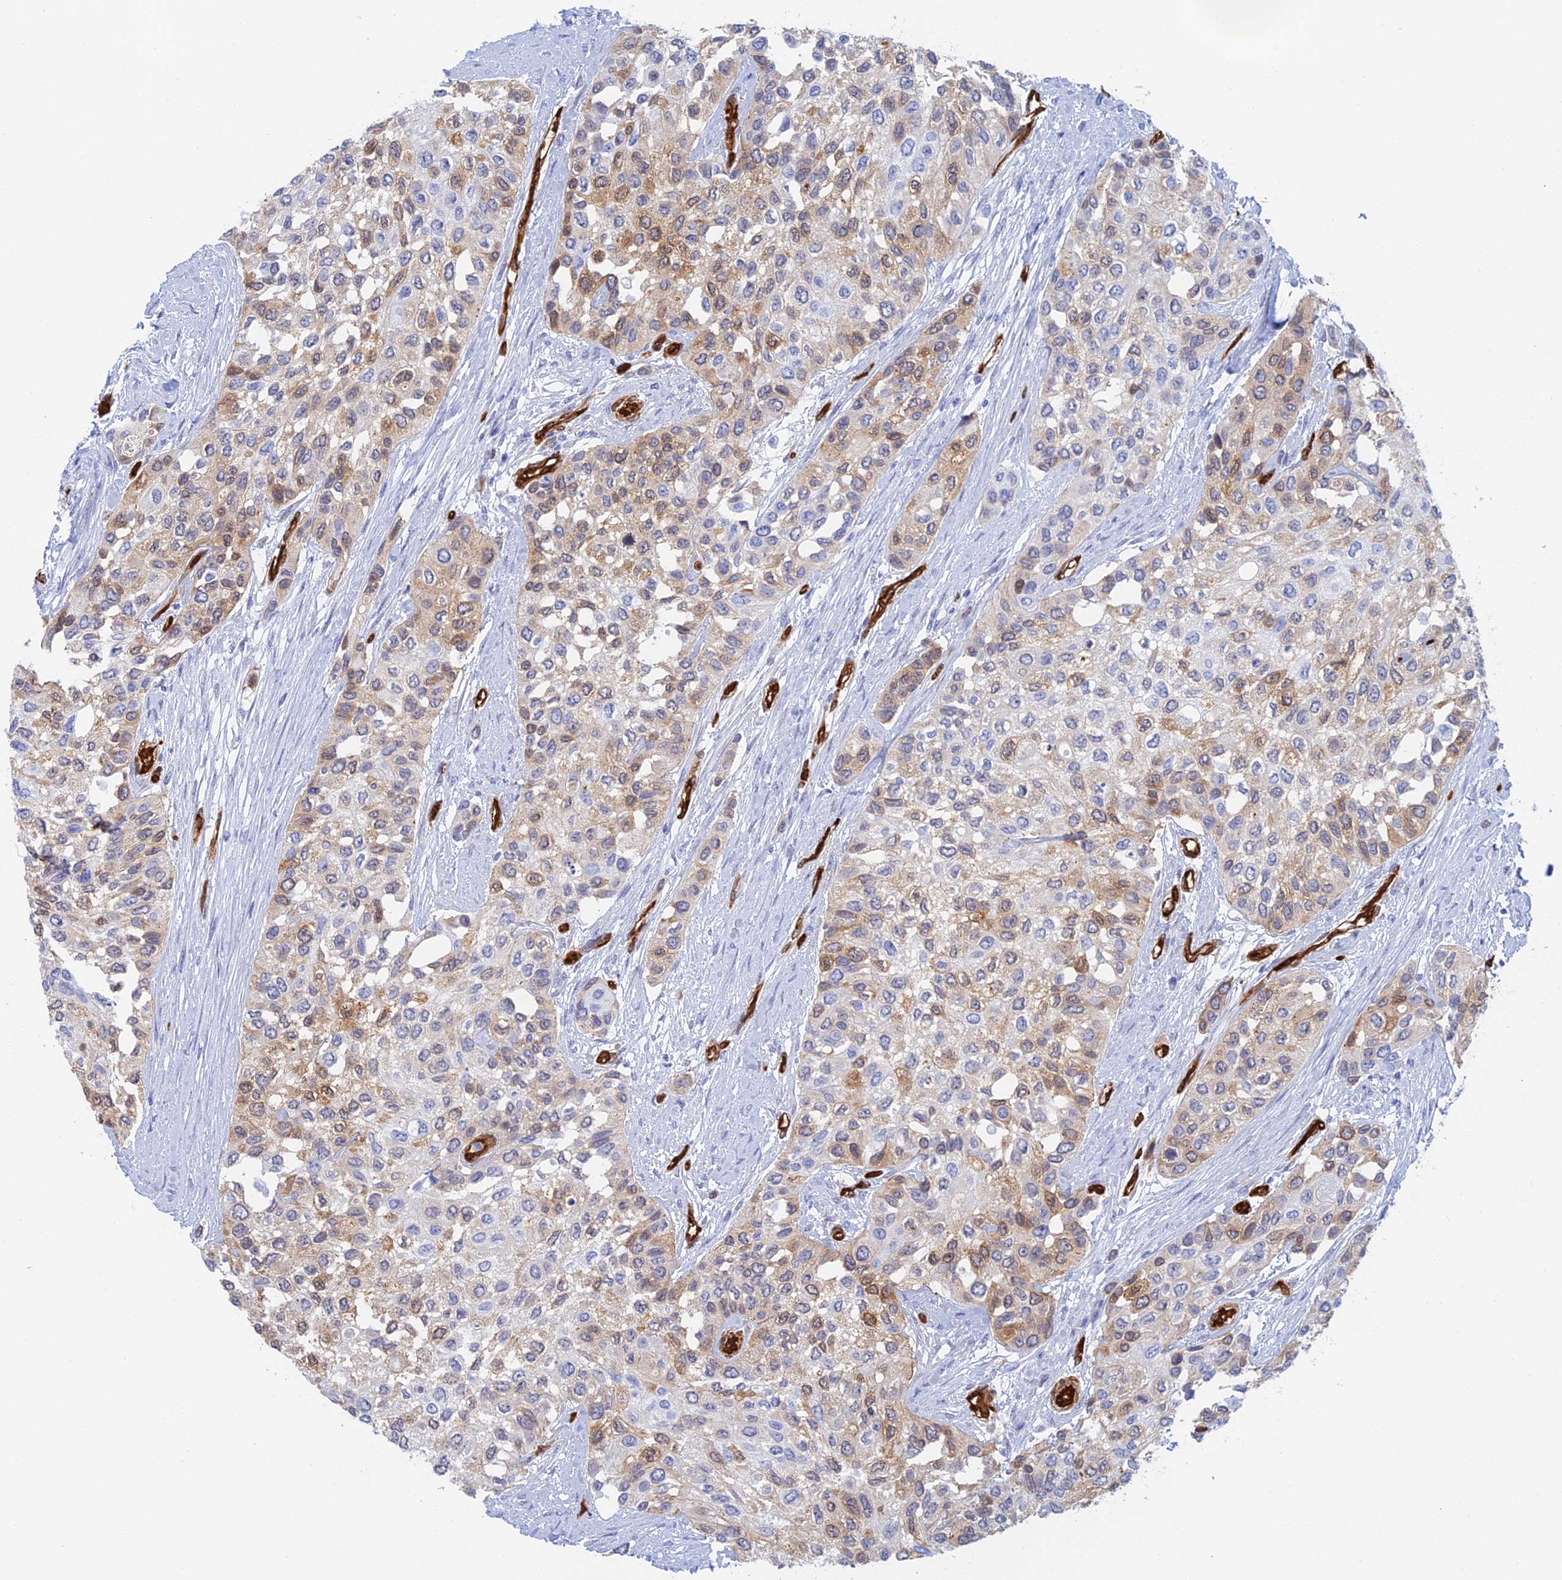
{"staining": {"intensity": "moderate", "quantity": "25%-75%", "location": "cytoplasmic/membranous"}, "tissue": "urothelial cancer", "cell_type": "Tumor cells", "image_type": "cancer", "snomed": [{"axis": "morphology", "description": "Normal tissue, NOS"}, {"axis": "morphology", "description": "Urothelial carcinoma, High grade"}, {"axis": "topography", "description": "Vascular tissue"}, {"axis": "topography", "description": "Urinary bladder"}], "caption": "Moderate cytoplasmic/membranous protein staining is identified in about 25%-75% of tumor cells in urothelial carcinoma (high-grade). The staining was performed using DAB (3,3'-diaminobenzidine) to visualize the protein expression in brown, while the nuclei were stained in blue with hematoxylin (Magnification: 20x).", "gene": "CRIP2", "patient": {"sex": "female", "age": 56}}